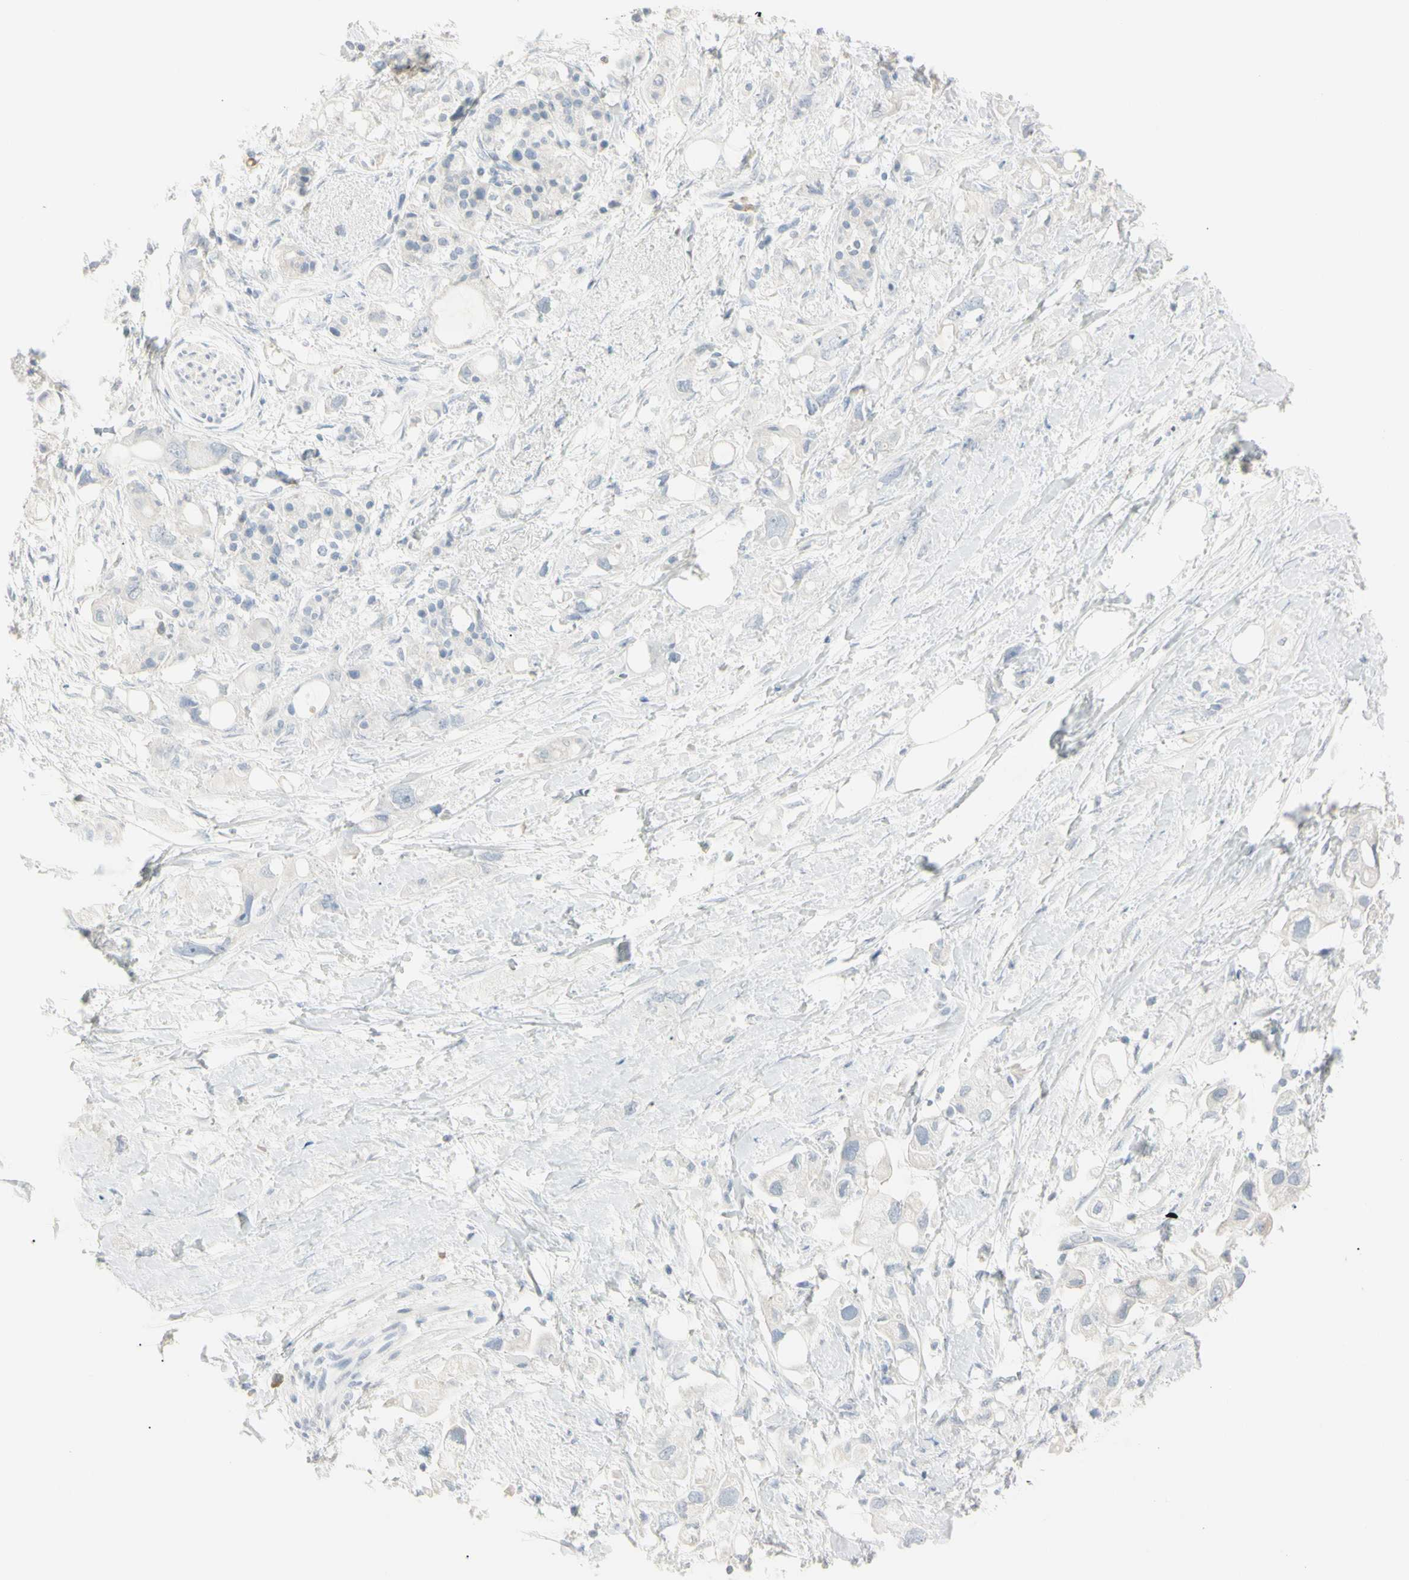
{"staining": {"intensity": "negative", "quantity": "none", "location": "none"}, "tissue": "pancreatic cancer", "cell_type": "Tumor cells", "image_type": "cancer", "snomed": [{"axis": "morphology", "description": "Adenocarcinoma, NOS"}, {"axis": "topography", "description": "Pancreas"}], "caption": "The image demonstrates no significant positivity in tumor cells of pancreatic adenocarcinoma. (DAB IHC, high magnification).", "gene": "PIP", "patient": {"sex": "female", "age": 56}}